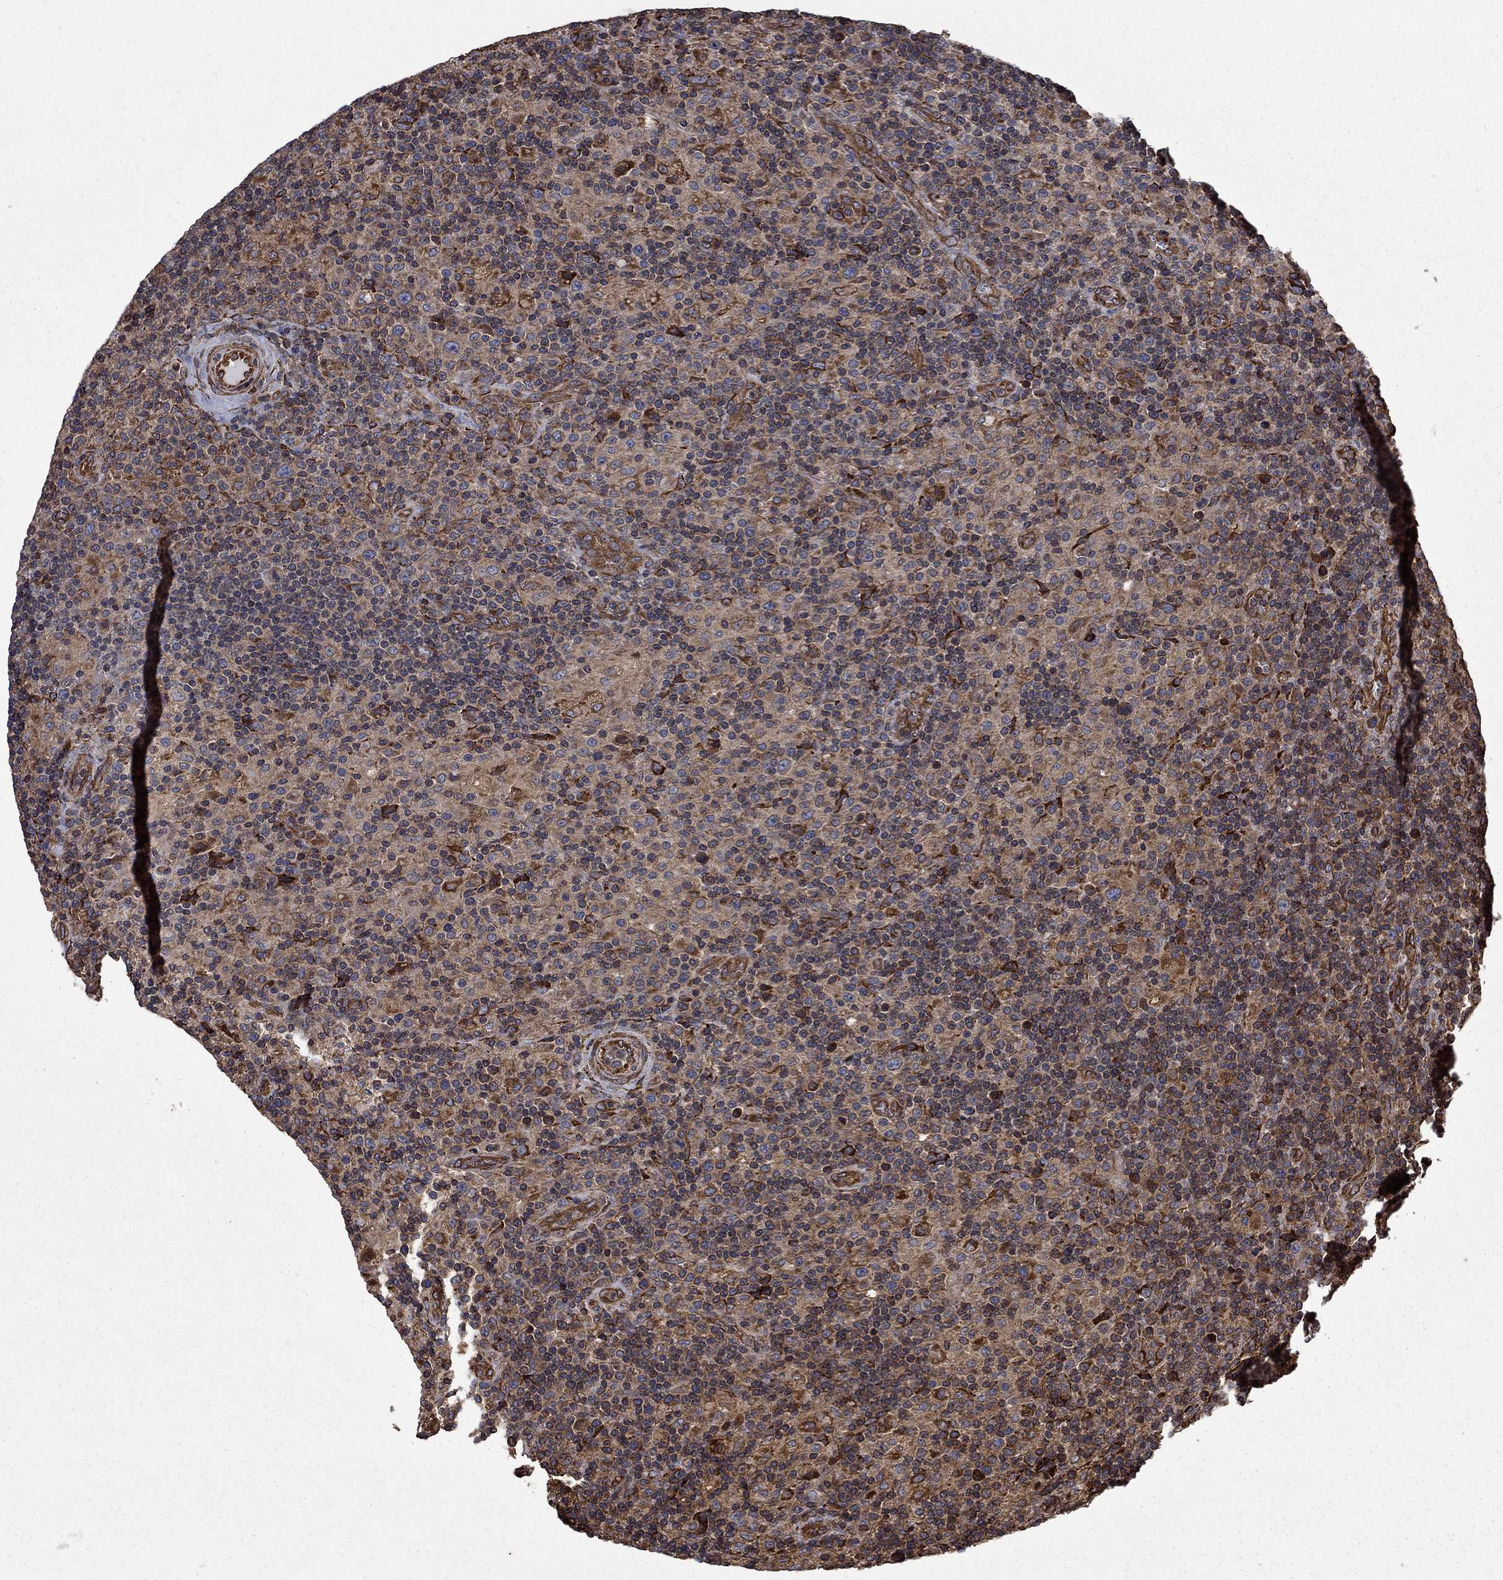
{"staining": {"intensity": "moderate", "quantity": "25%-75%", "location": "cytoplasmic/membranous"}, "tissue": "lymphoma", "cell_type": "Tumor cells", "image_type": "cancer", "snomed": [{"axis": "morphology", "description": "Hodgkin's disease, NOS"}, {"axis": "topography", "description": "Lymph node"}], "caption": "Human lymphoma stained with a brown dye displays moderate cytoplasmic/membranous positive staining in about 25%-75% of tumor cells.", "gene": "CUTC", "patient": {"sex": "male", "age": 70}}